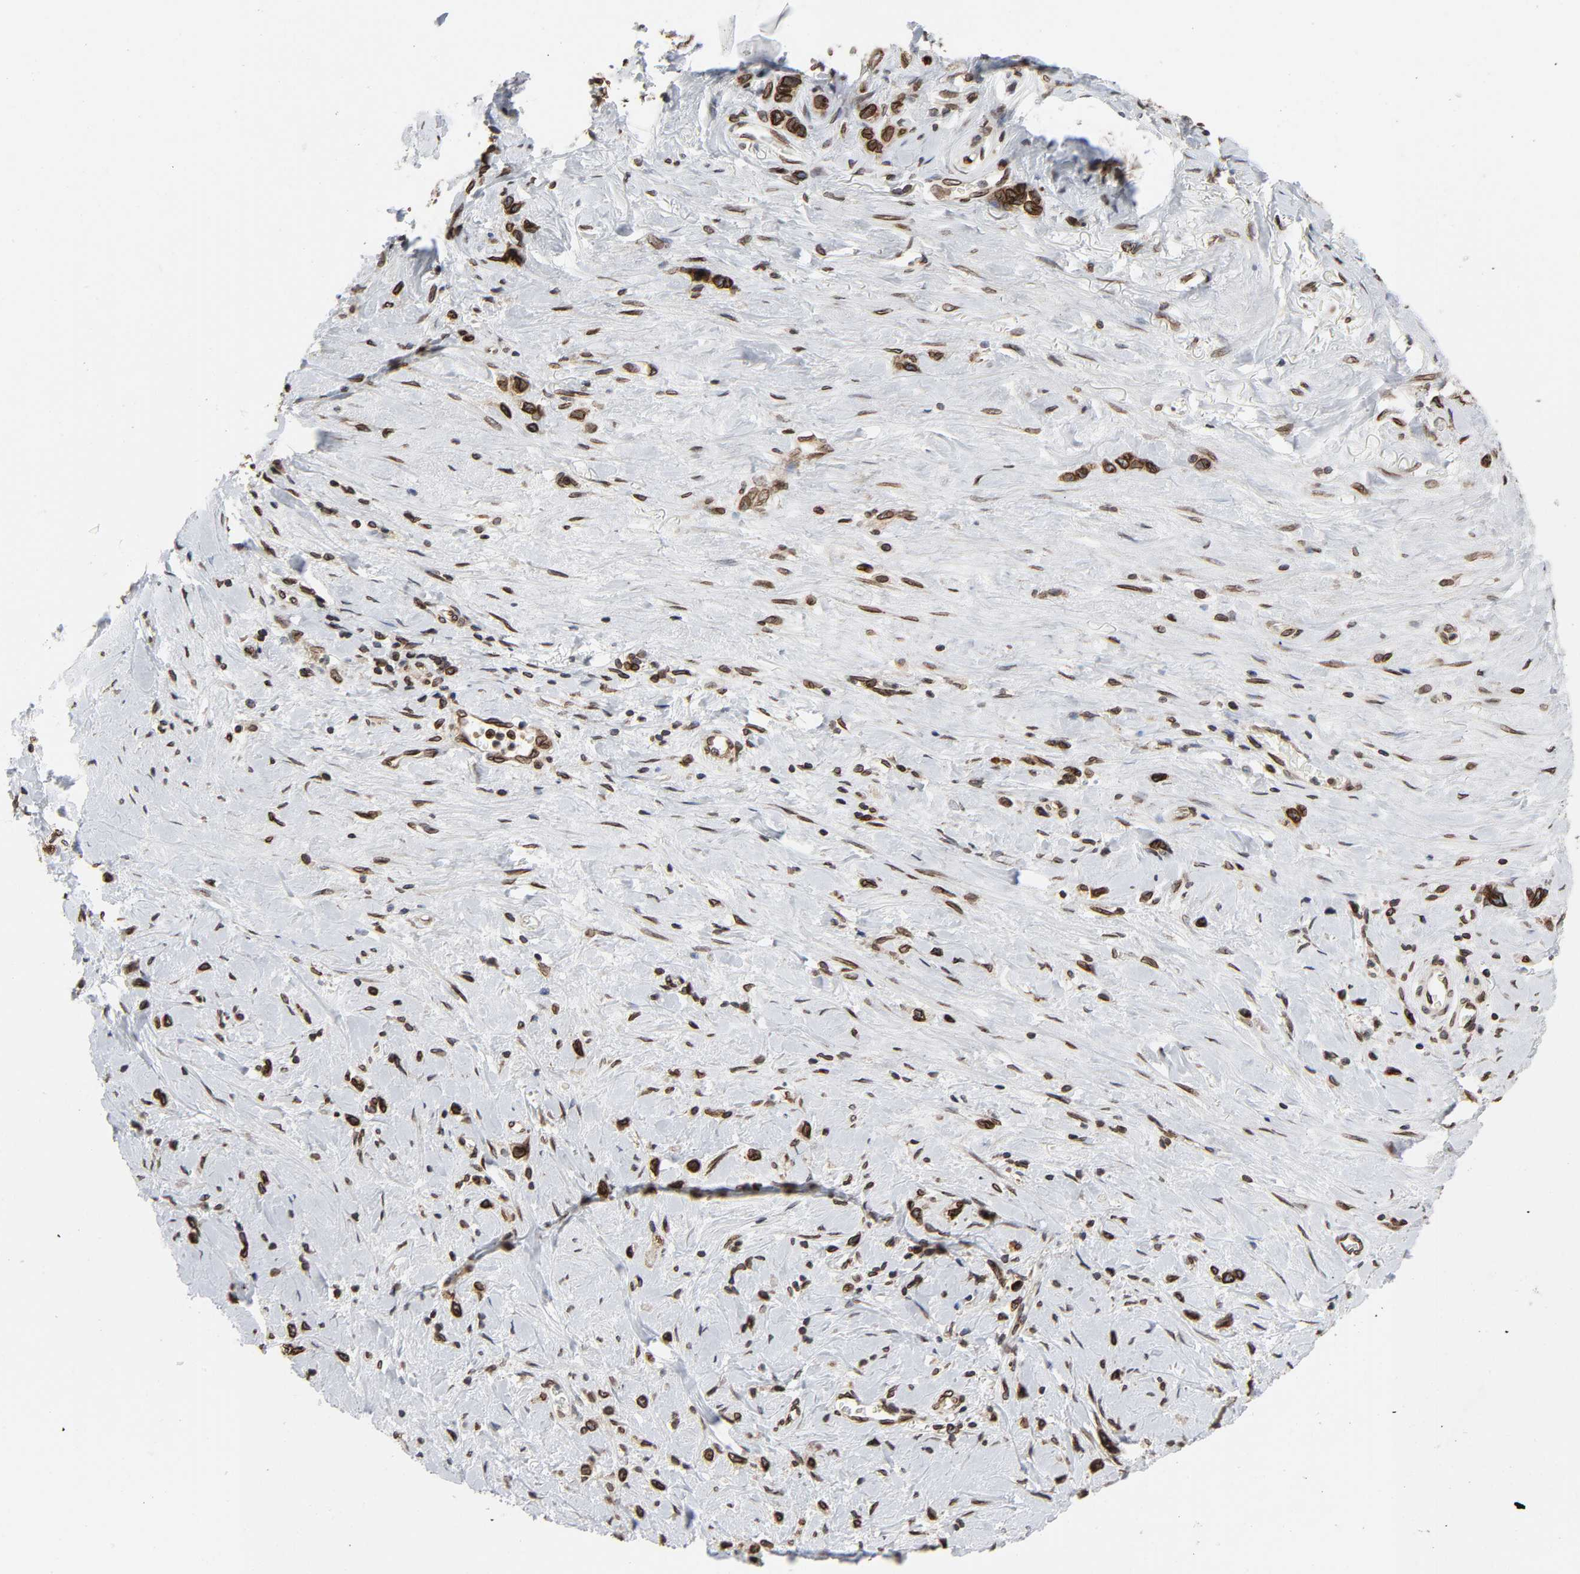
{"staining": {"intensity": "strong", "quantity": ">75%", "location": "cytoplasmic/membranous,nuclear"}, "tissue": "stomach cancer", "cell_type": "Tumor cells", "image_type": "cancer", "snomed": [{"axis": "morphology", "description": "Normal tissue, NOS"}, {"axis": "morphology", "description": "Adenocarcinoma, NOS"}, {"axis": "morphology", "description": "Adenocarcinoma, High grade"}, {"axis": "topography", "description": "Stomach, upper"}, {"axis": "topography", "description": "Stomach"}], "caption": "Stomach cancer (high-grade adenocarcinoma) was stained to show a protein in brown. There is high levels of strong cytoplasmic/membranous and nuclear staining in about >75% of tumor cells.", "gene": "RANGAP1", "patient": {"sex": "female", "age": 65}}